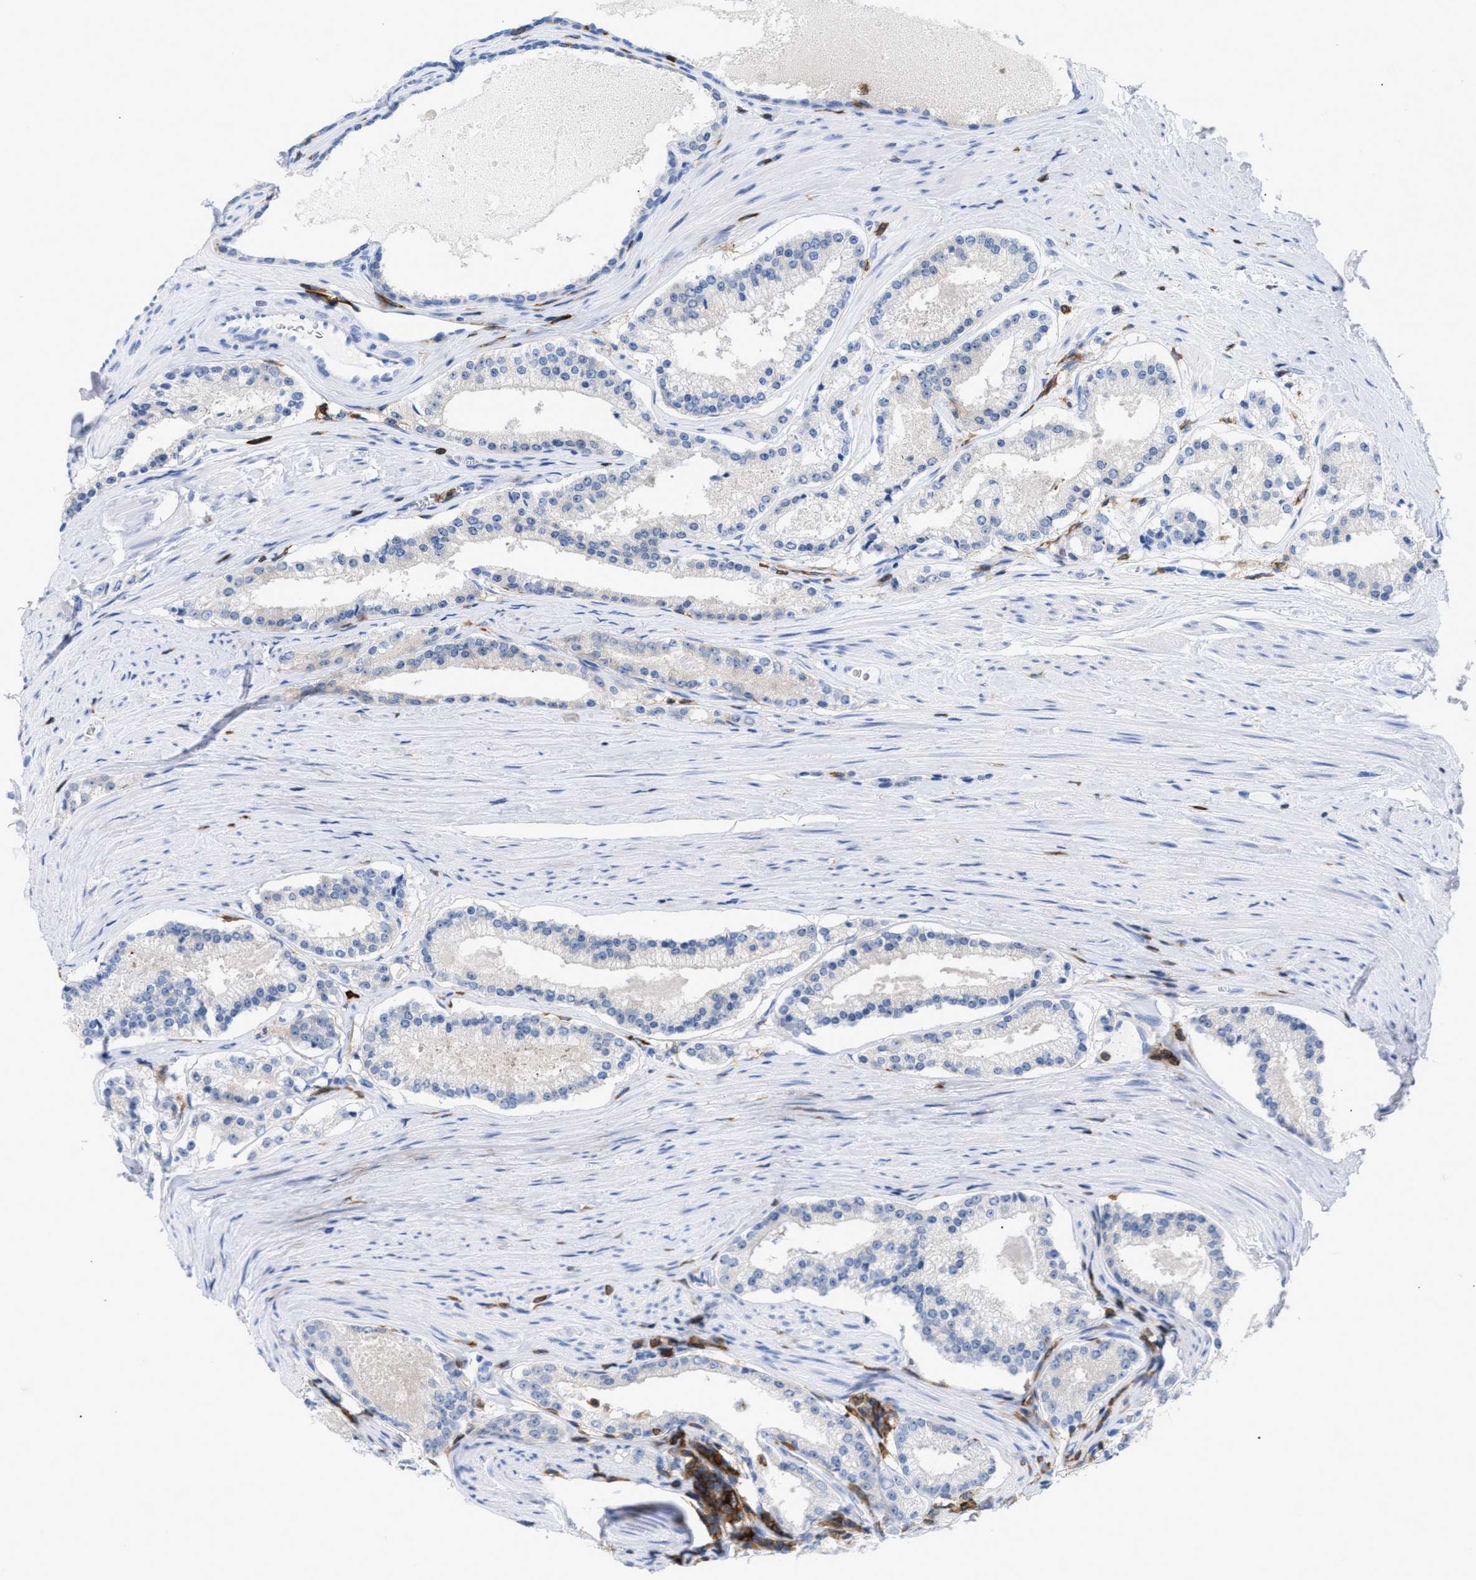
{"staining": {"intensity": "negative", "quantity": "none", "location": "none"}, "tissue": "prostate cancer", "cell_type": "Tumor cells", "image_type": "cancer", "snomed": [{"axis": "morphology", "description": "Adenocarcinoma, Low grade"}, {"axis": "topography", "description": "Prostate"}], "caption": "The micrograph exhibits no staining of tumor cells in low-grade adenocarcinoma (prostate). (Stains: DAB (3,3'-diaminobenzidine) IHC with hematoxylin counter stain, Microscopy: brightfield microscopy at high magnification).", "gene": "LCP1", "patient": {"sex": "male", "age": 63}}